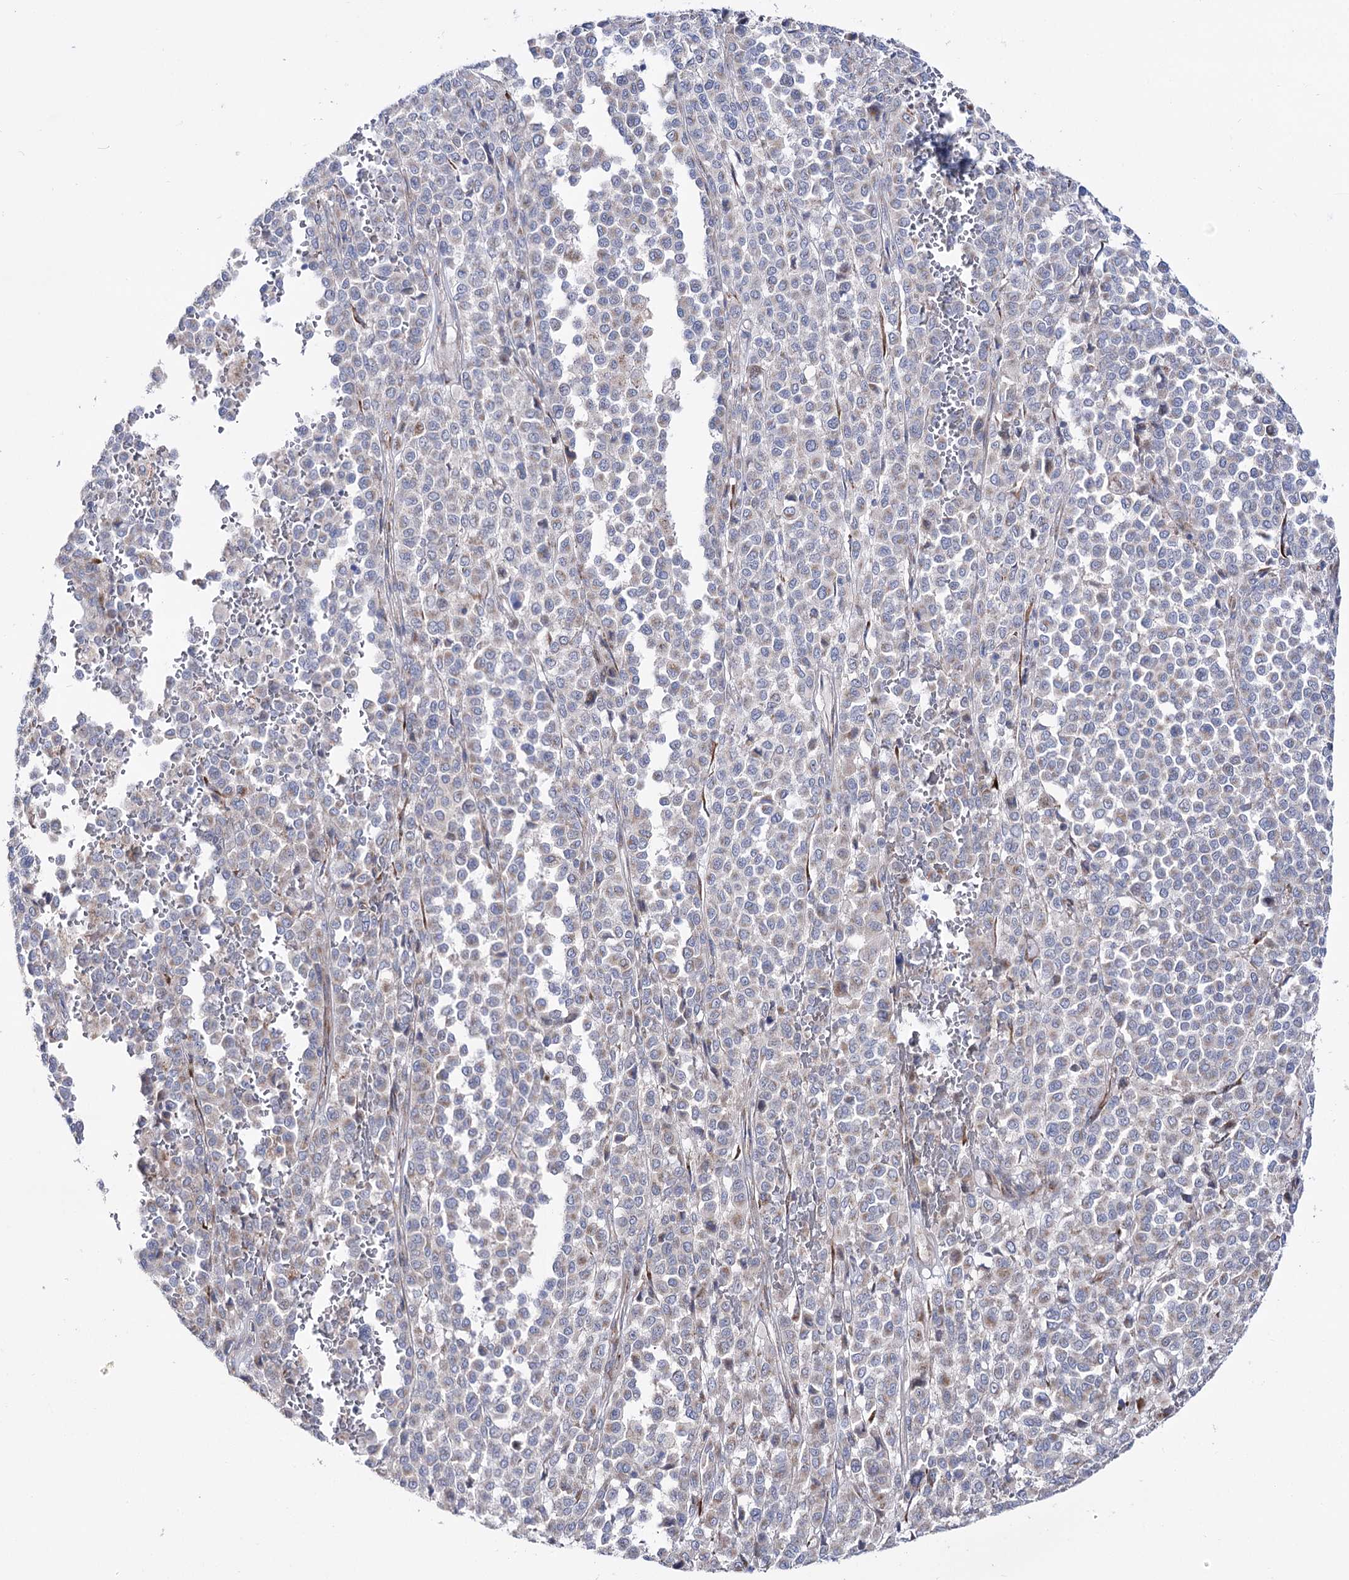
{"staining": {"intensity": "negative", "quantity": "none", "location": "none"}, "tissue": "melanoma", "cell_type": "Tumor cells", "image_type": "cancer", "snomed": [{"axis": "morphology", "description": "Malignant melanoma, Metastatic site"}, {"axis": "topography", "description": "Pancreas"}], "caption": "This is a image of IHC staining of malignant melanoma (metastatic site), which shows no staining in tumor cells.", "gene": "METTL5", "patient": {"sex": "female", "age": 30}}